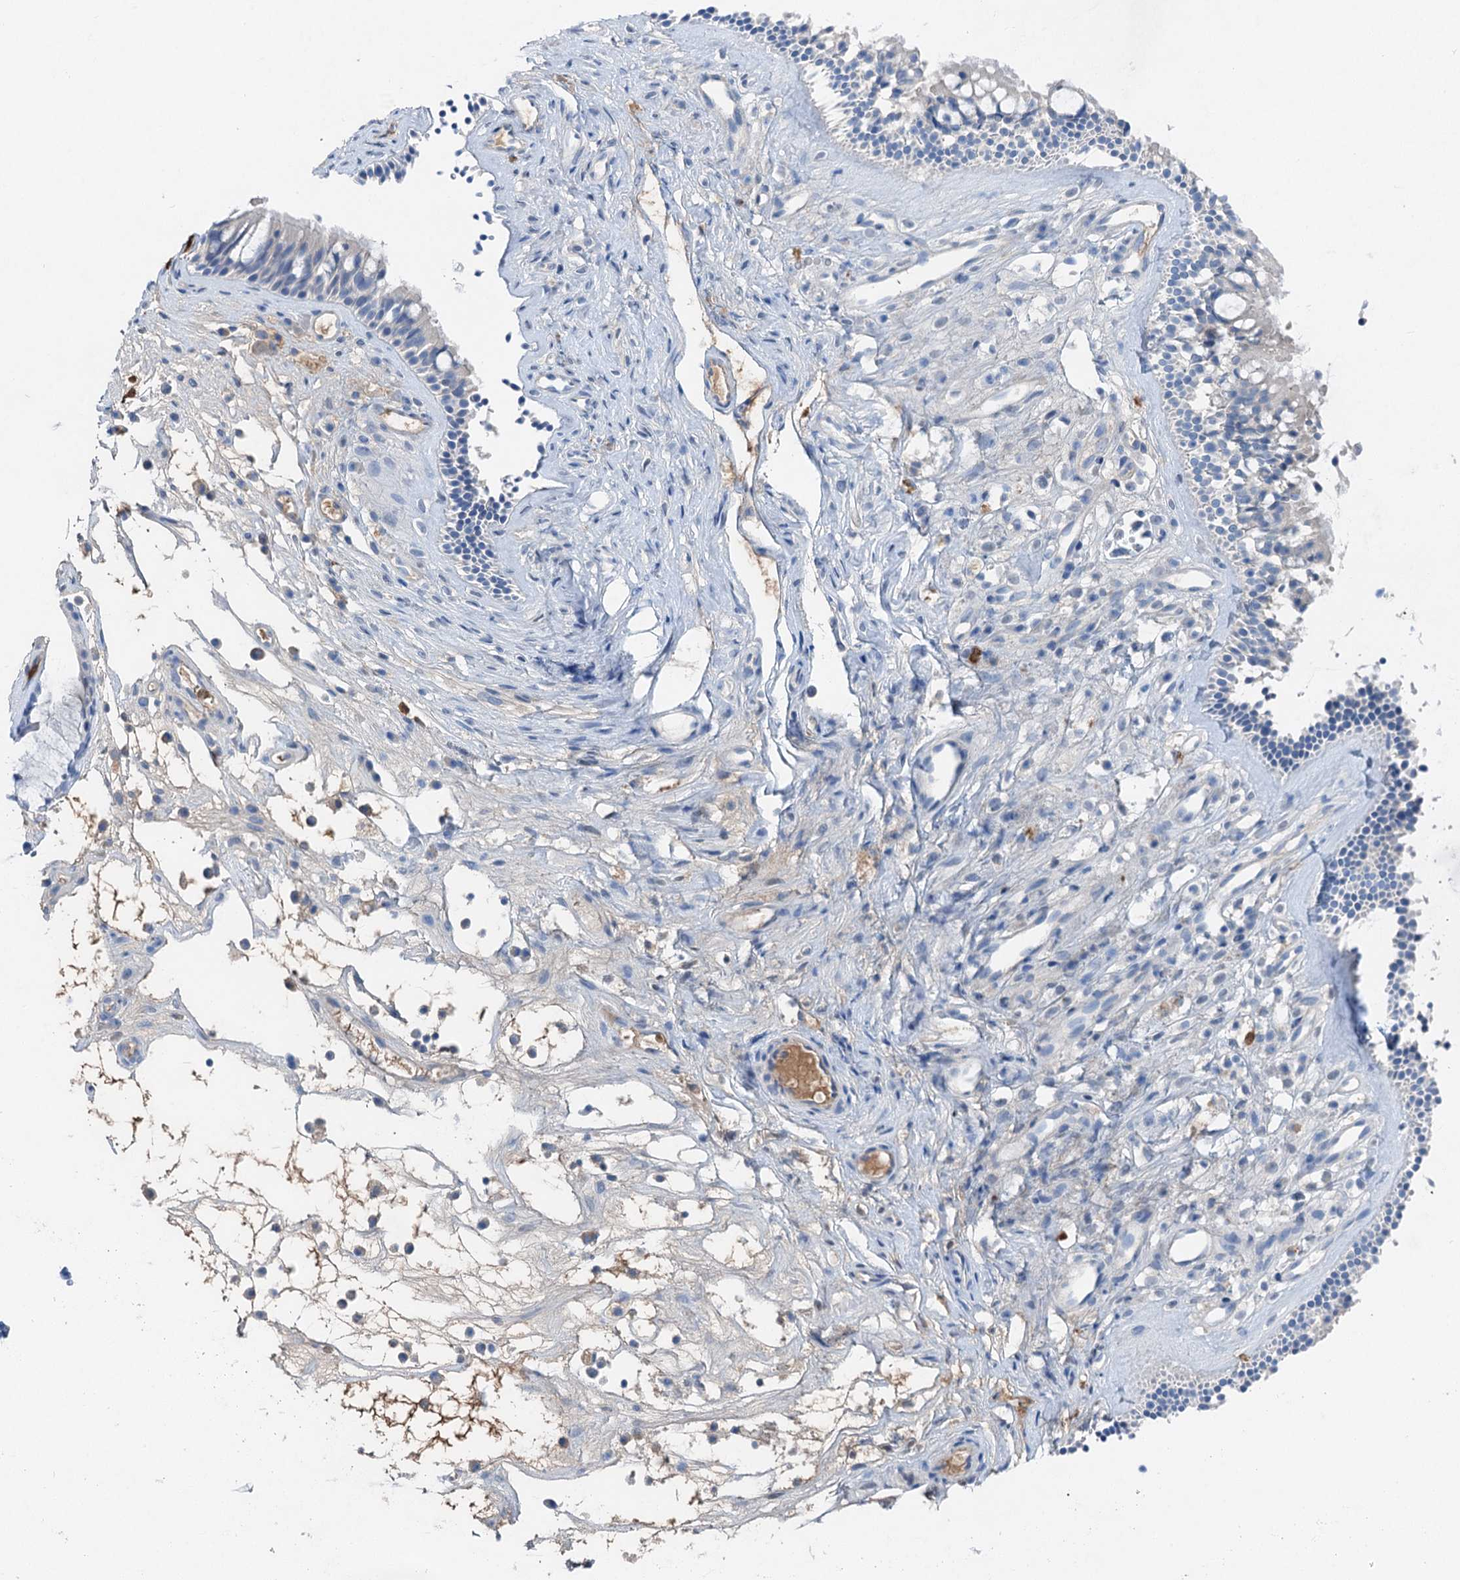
{"staining": {"intensity": "negative", "quantity": "none", "location": "none"}, "tissue": "nasopharynx", "cell_type": "Respiratory epithelial cells", "image_type": "normal", "snomed": [{"axis": "morphology", "description": "Normal tissue, NOS"}, {"axis": "morphology", "description": "Inflammation, NOS"}, {"axis": "morphology", "description": "Malignant melanoma, Metastatic site"}, {"axis": "topography", "description": "Nasopharynx"}], "caption": "Protein analysis of unremarkable nasopharynx exhibits no significant expression in respiratory epithelial cells. (DAB (3,3'-diaminobenzidine) immunohistochemistry visualized using brightfield microscopy, high magnification).", "gene": "OTOA", "patient": {"sex": "male", "age": 70}}